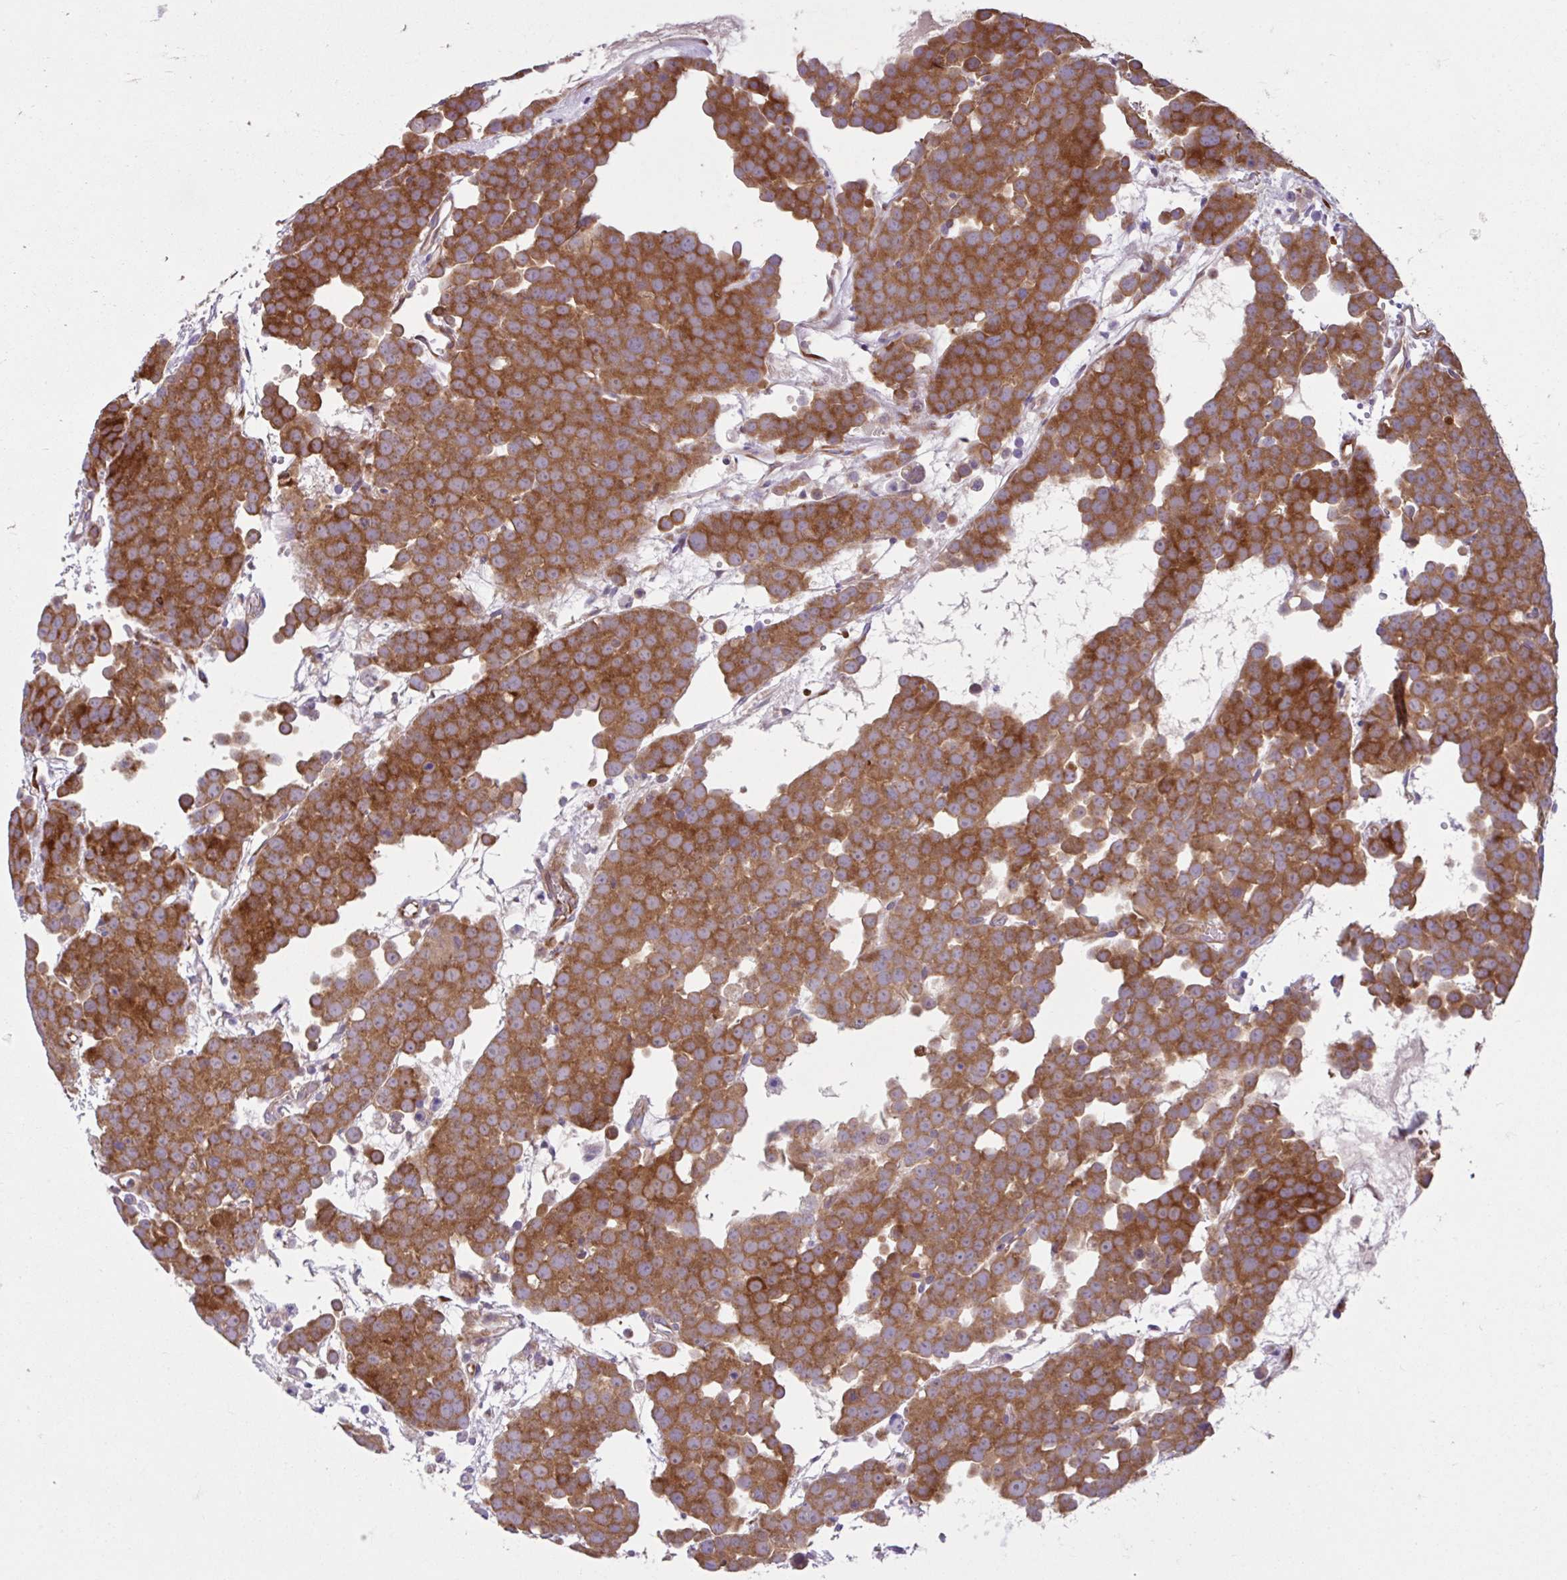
{"staining": {"intensity": "moderate", "quantity": ">75%", "location": "cytoplasmic/membranous"}, "tissue": "testis cancer", "cell_type": "Tumor cells", "image_type": "cancer", "snomed": [{"axis": "morphology", "description": "Seminoma, NOS"}, {"axis": "topography", "description": "Testis"}], "caption": "Testis seminoma stained with a protein marker demonstrates moderate staining in tumor cells.", "gene": "NTPCR", "patient": {"sex": "male", "age": 71}}